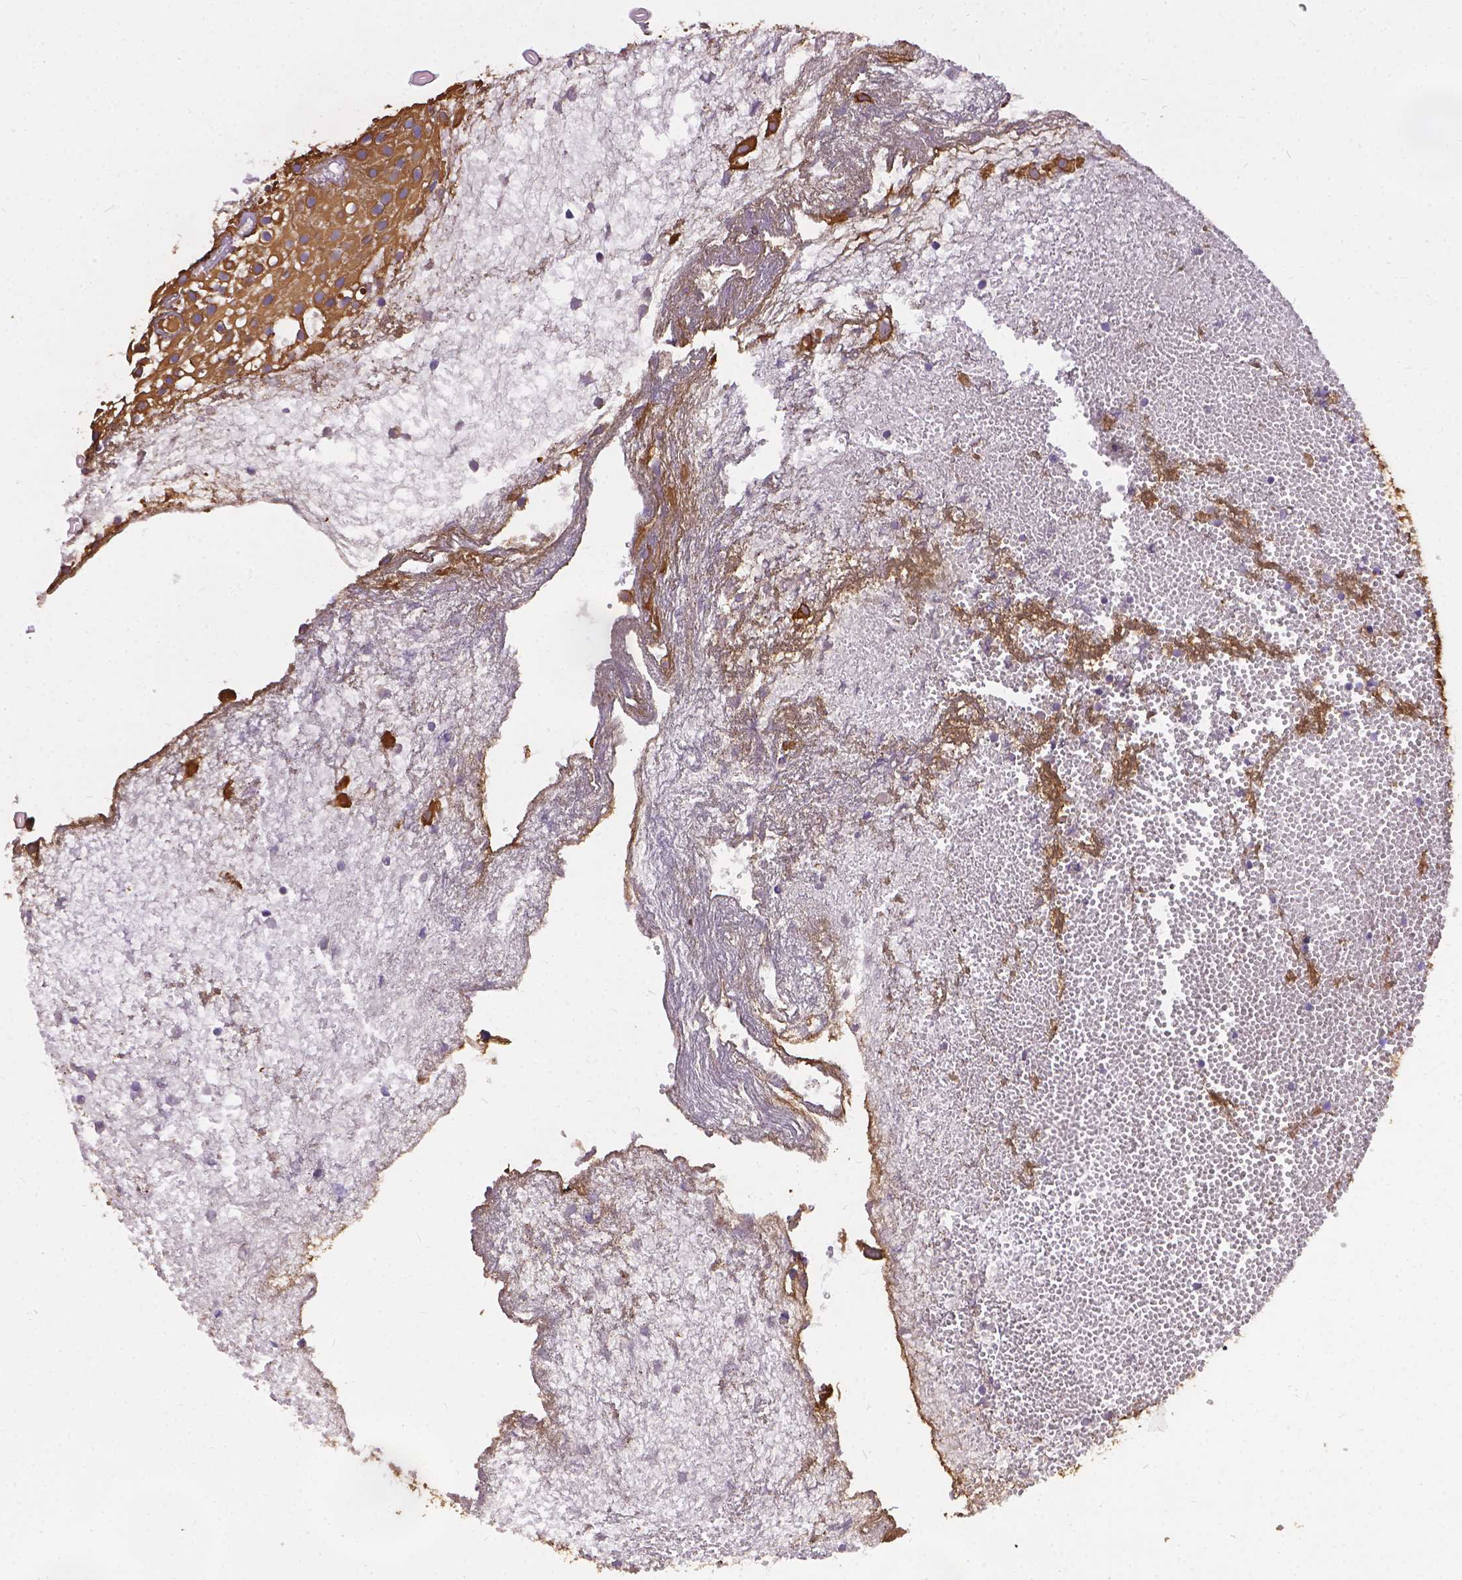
{"staining": {"intensity": "moderate", "quantity": "25%-75%", "location": "cytoplasmic/membranous"}, "tissue": "urothelial cancer", "cell_type": "Tumor cells", "image_type": "cancer", "snomed": [{"axis": "morphology", "description": "Urothelial carcinoma, Low grade"}, {"axis": "topography", "description": "Urinary bladder"}], "caption": "Tumor cells reveal moderate cytoplasmic/membranous positivity in approximately 25%-75% of cells in urothelial cancer.", "gene": "DENND6A", "patient": {"sex": "male", "age": 79}}